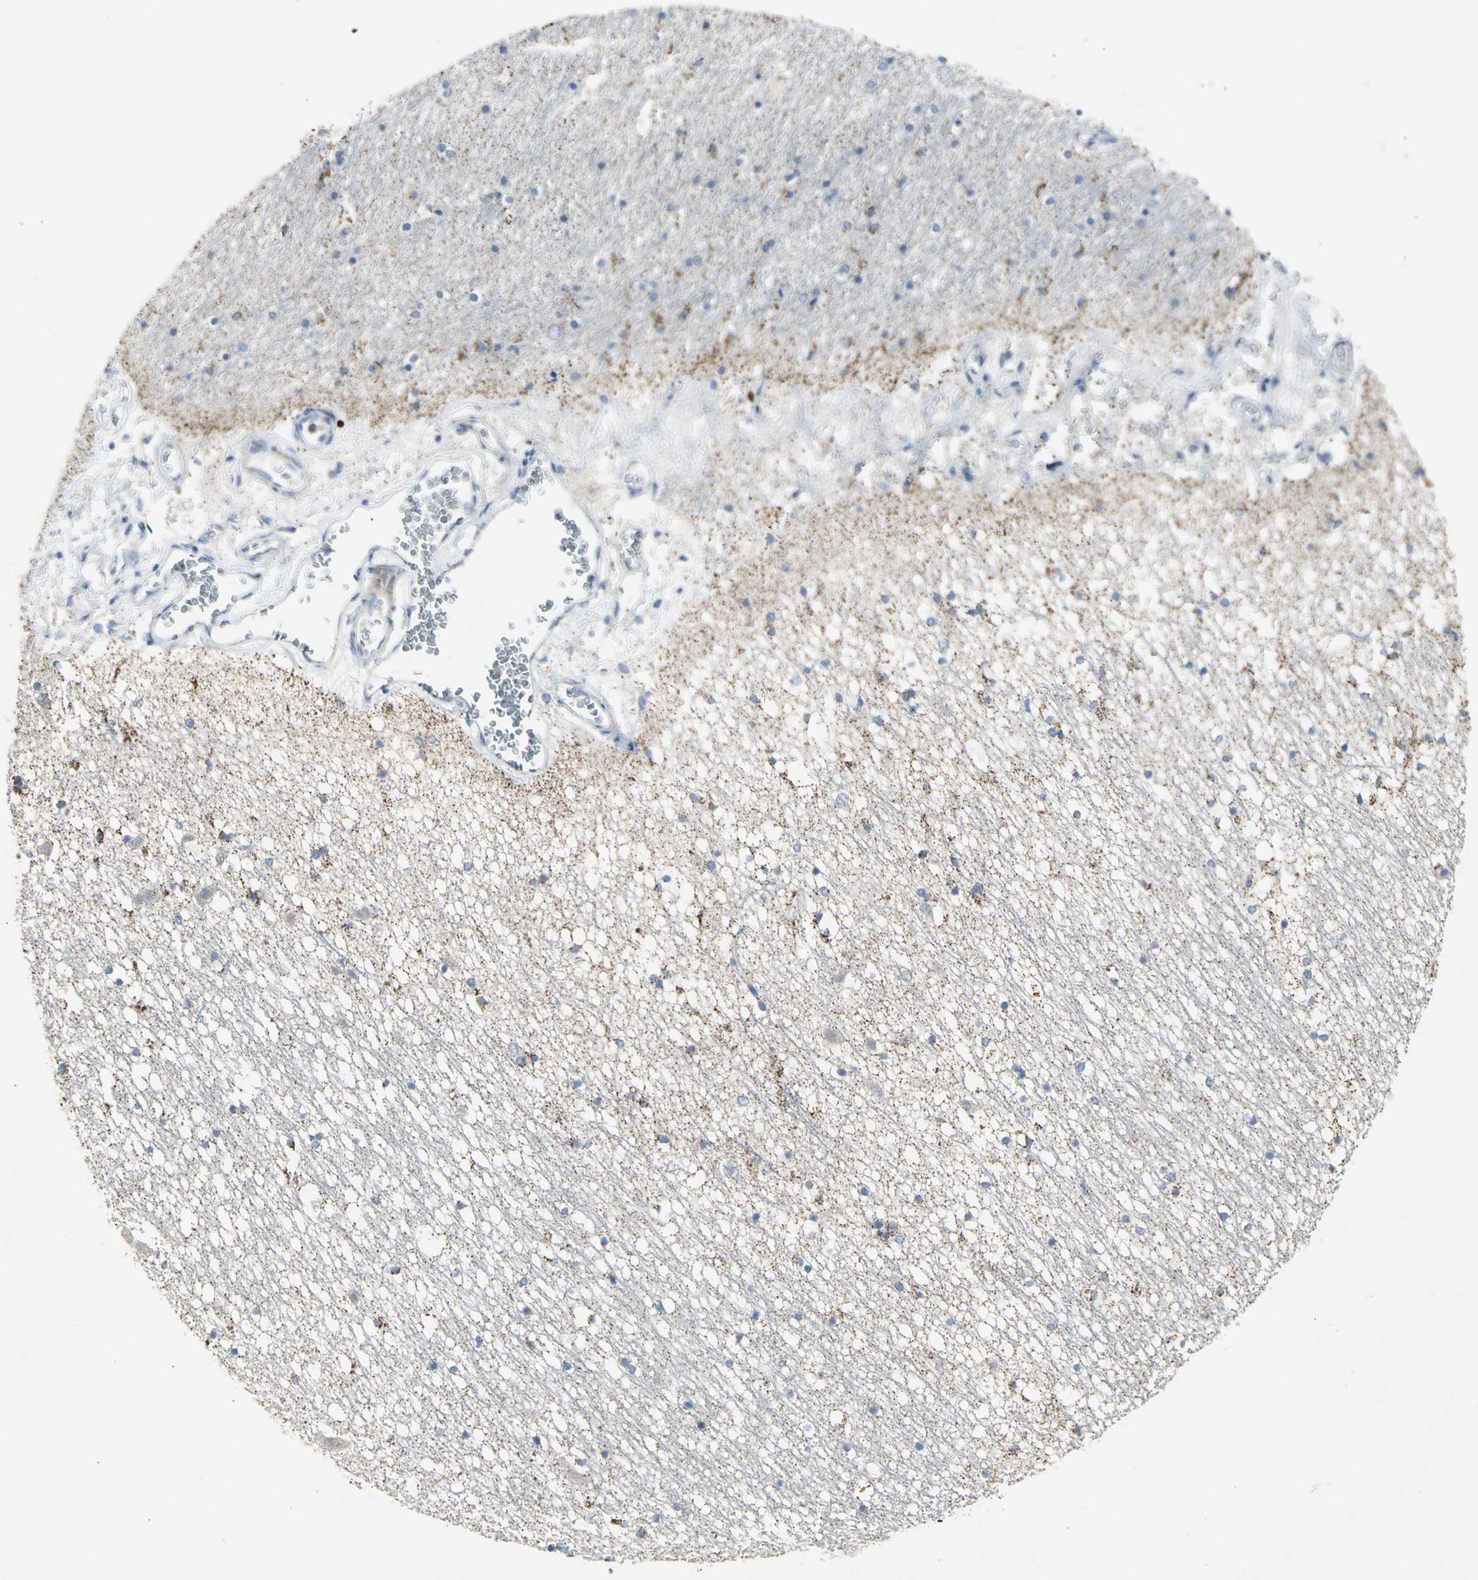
{"staining": {"intensity": "strong", "quantity": "25%-75%", "location": "cytoplasmic/membranous"}, "tissue": "hippocampus", "cell_type": "Glial cells", "image_type": "normal", "snomed": [{"axis": "morphology", "description": "Normal tissue, NOS"}, {"axis": "topography", "description": "Hippocampus"}], "caption": "Strong cytoplasmic/membranous staining is appreciated in approximately 25%-75% of glial cells in benign hippocampus. (Brightfield microscopy of DAB IHC at high magnification).", "gene": "SPPL2B", "patient": {"sex": "male", "age": 45}}